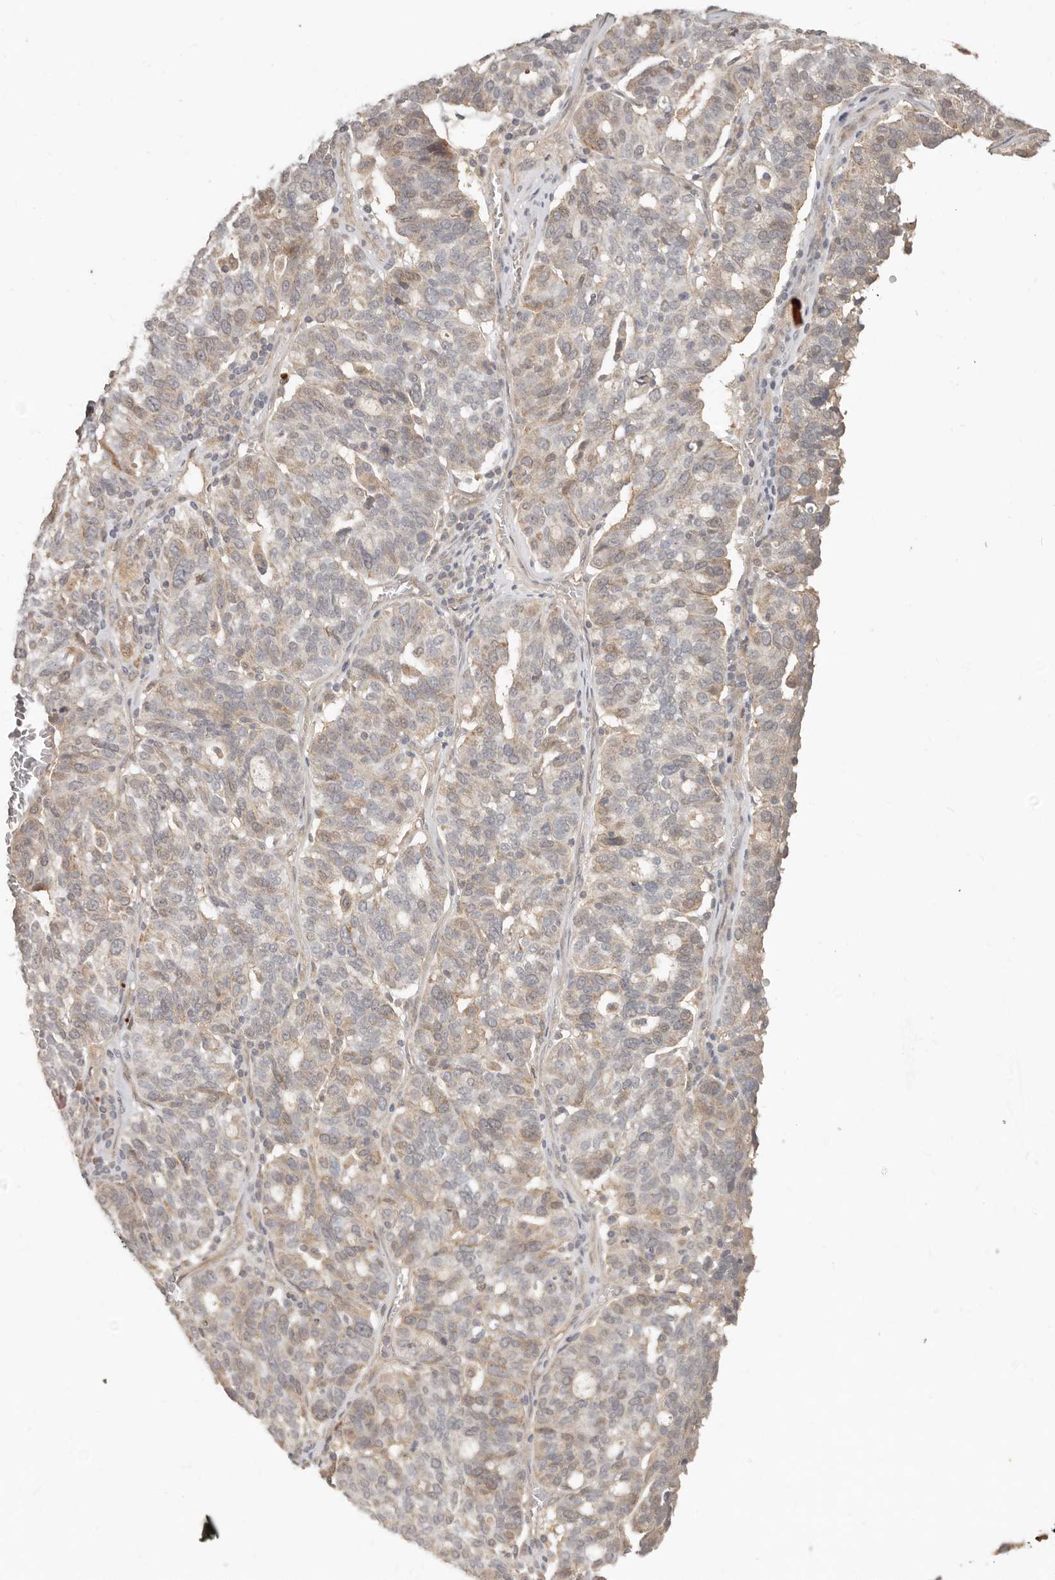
{"staining": {"intensity": "weak", "quantity": "25%-75%", "location": "cytoplasmic/membranous"}, "tissue": "ovarian cancer", "cell_type": "Tumor cells", "image_type": "cancer", "snomed": [{"axis": "morphology", "description": "Cystadenocarcinoma, serous, NOS"}, {"axis": "topography", "description": "Ovary"}], "caption": "Protein expression analysis of human serous cystadenocarcinoma (ovarian) reveals weak cytoplasmic/membranous staining in about 25%-75% of tumor cells. Ihc stains the protein of interest in brown and the nuclei are stained blue.", "gene": "MTFR2", "patient": {"sex": "female", "age": 59}}